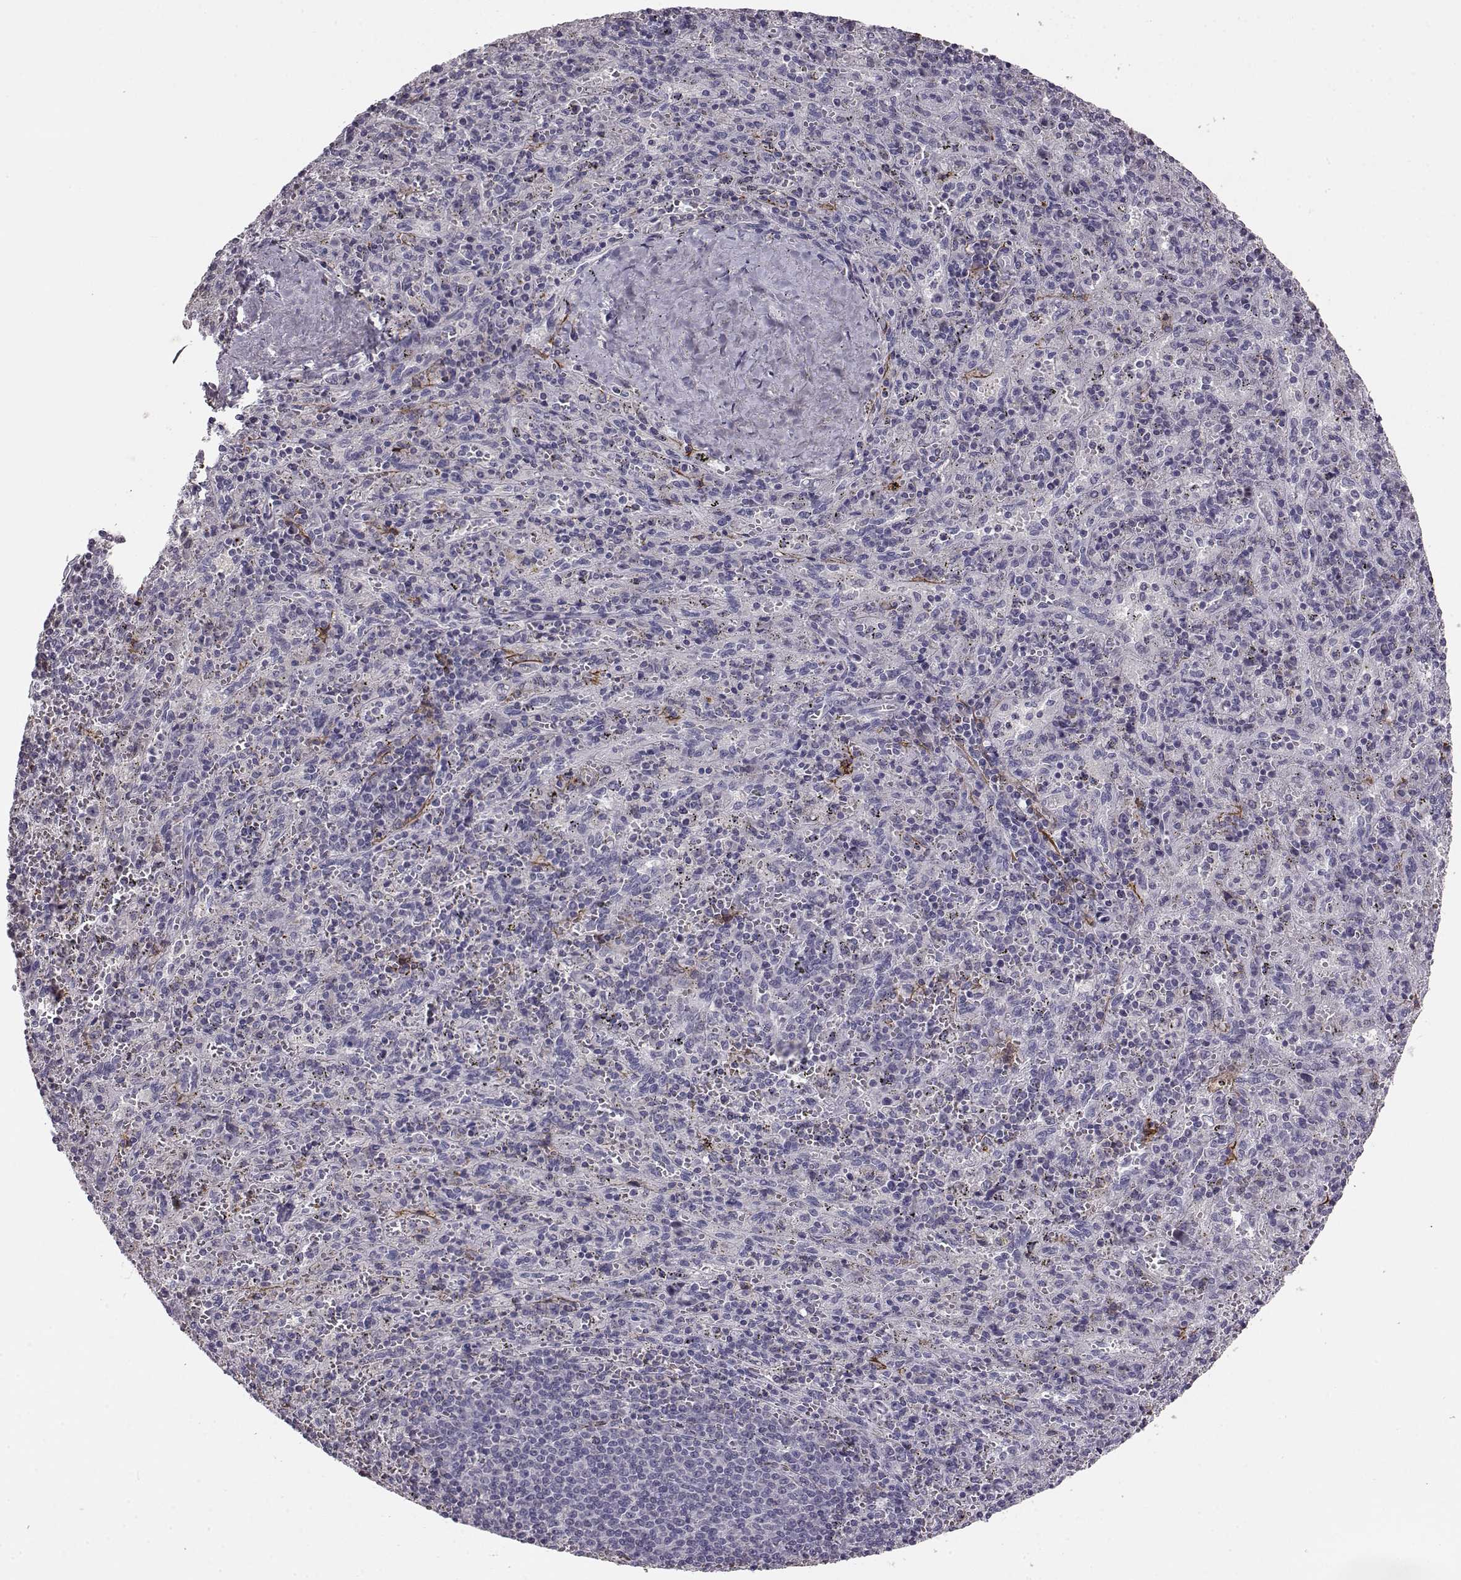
{"staining": {"intensity": "negative", "quantity": "none", "location": "none"}, "tissue": "spleen", "cell_type": "Cells in red pulp", "image_type": "normal", "snomed": [{"axis": "morphology", "description": "Normal tissue, NOS"}, {"axis": "topography", "description": "Spleen"}], "caption": "Cells in red pulp are negative for brown protein staining in normal spleen. (Stains: DAB immunohistochemistry (IHC) with hematoxylin counter stain, Microscopy: brightfield microscopy at high magnification).", "gene": "KRT81", "patient": {"sex": "male", "age": 57}}